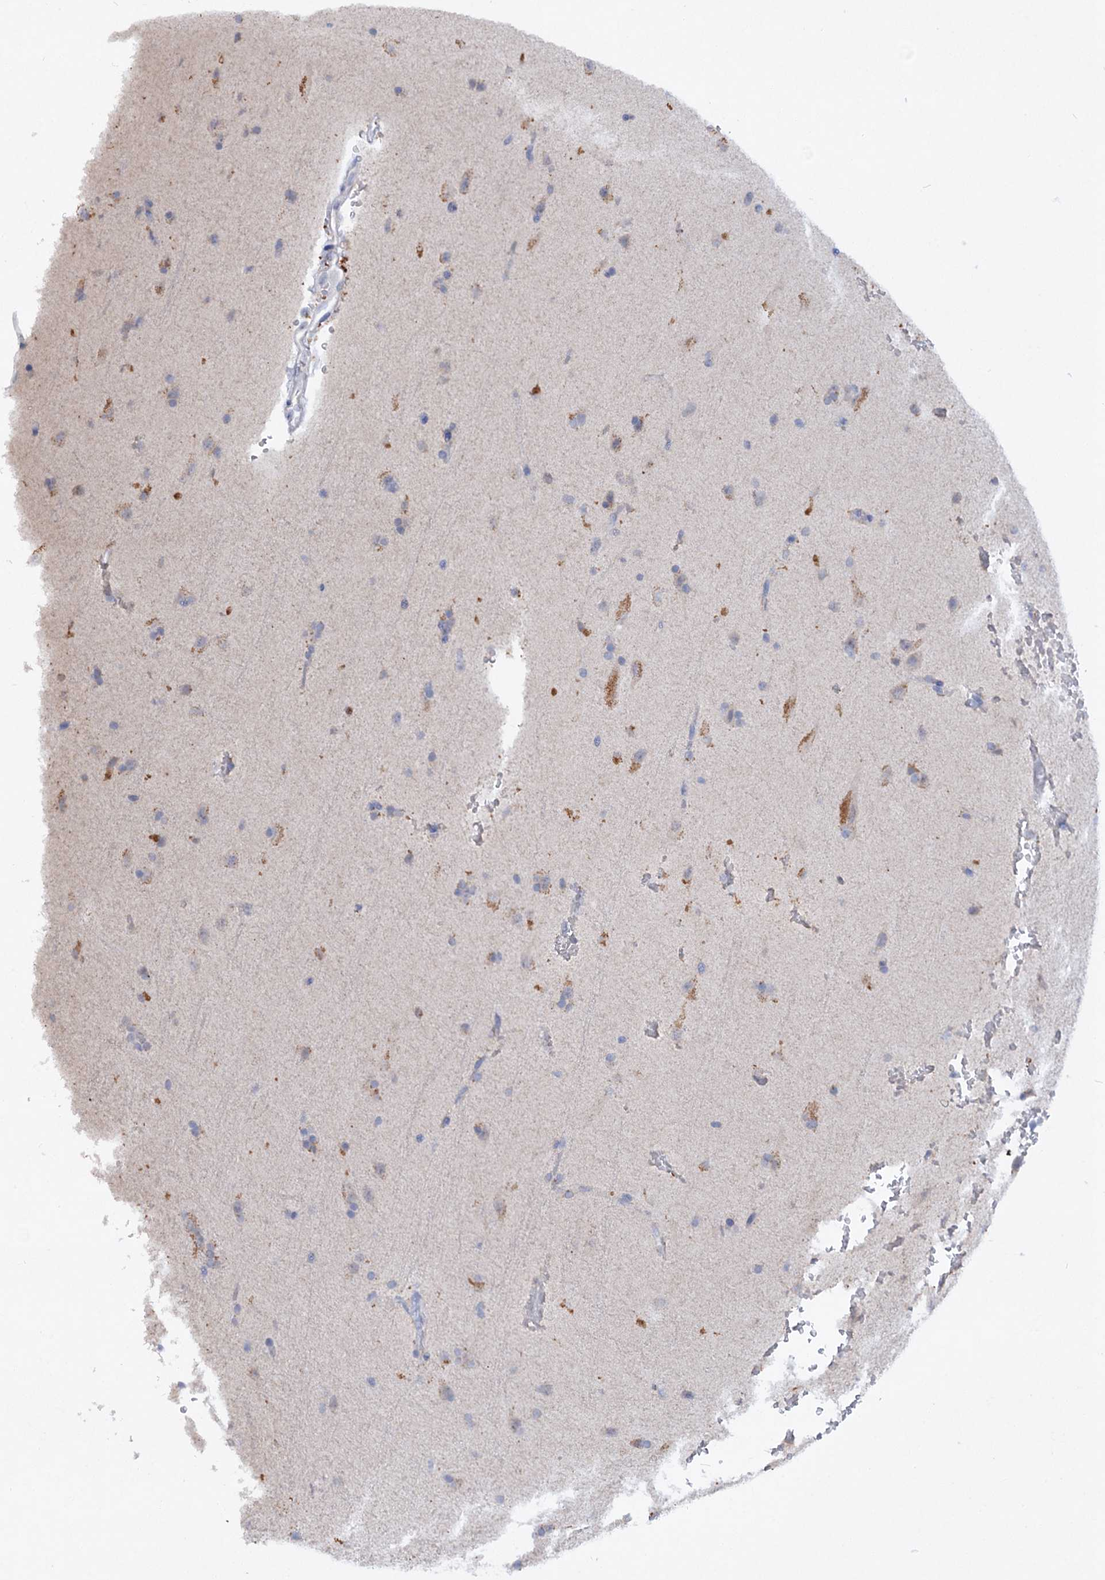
{"staining": {"intensity": "negative", "quantity": "none", "location": "none"}, "tissue": "glioma", "cell_type": "Tumor cells", "image_type": "cancer", "snomed": [{"axis": "morphology", "description": "Glioma, malignant, Low grade"}, {"axis": "topography", "description": "Brain"}], "caption": "An IHC photomicrograph of malignant glioma (low-grade) is shown. There is no staining in tumor cells of malignant glioma (low-grade).", "gene": "ATP4A", "patient": {"sex": "female", "age": 37}}